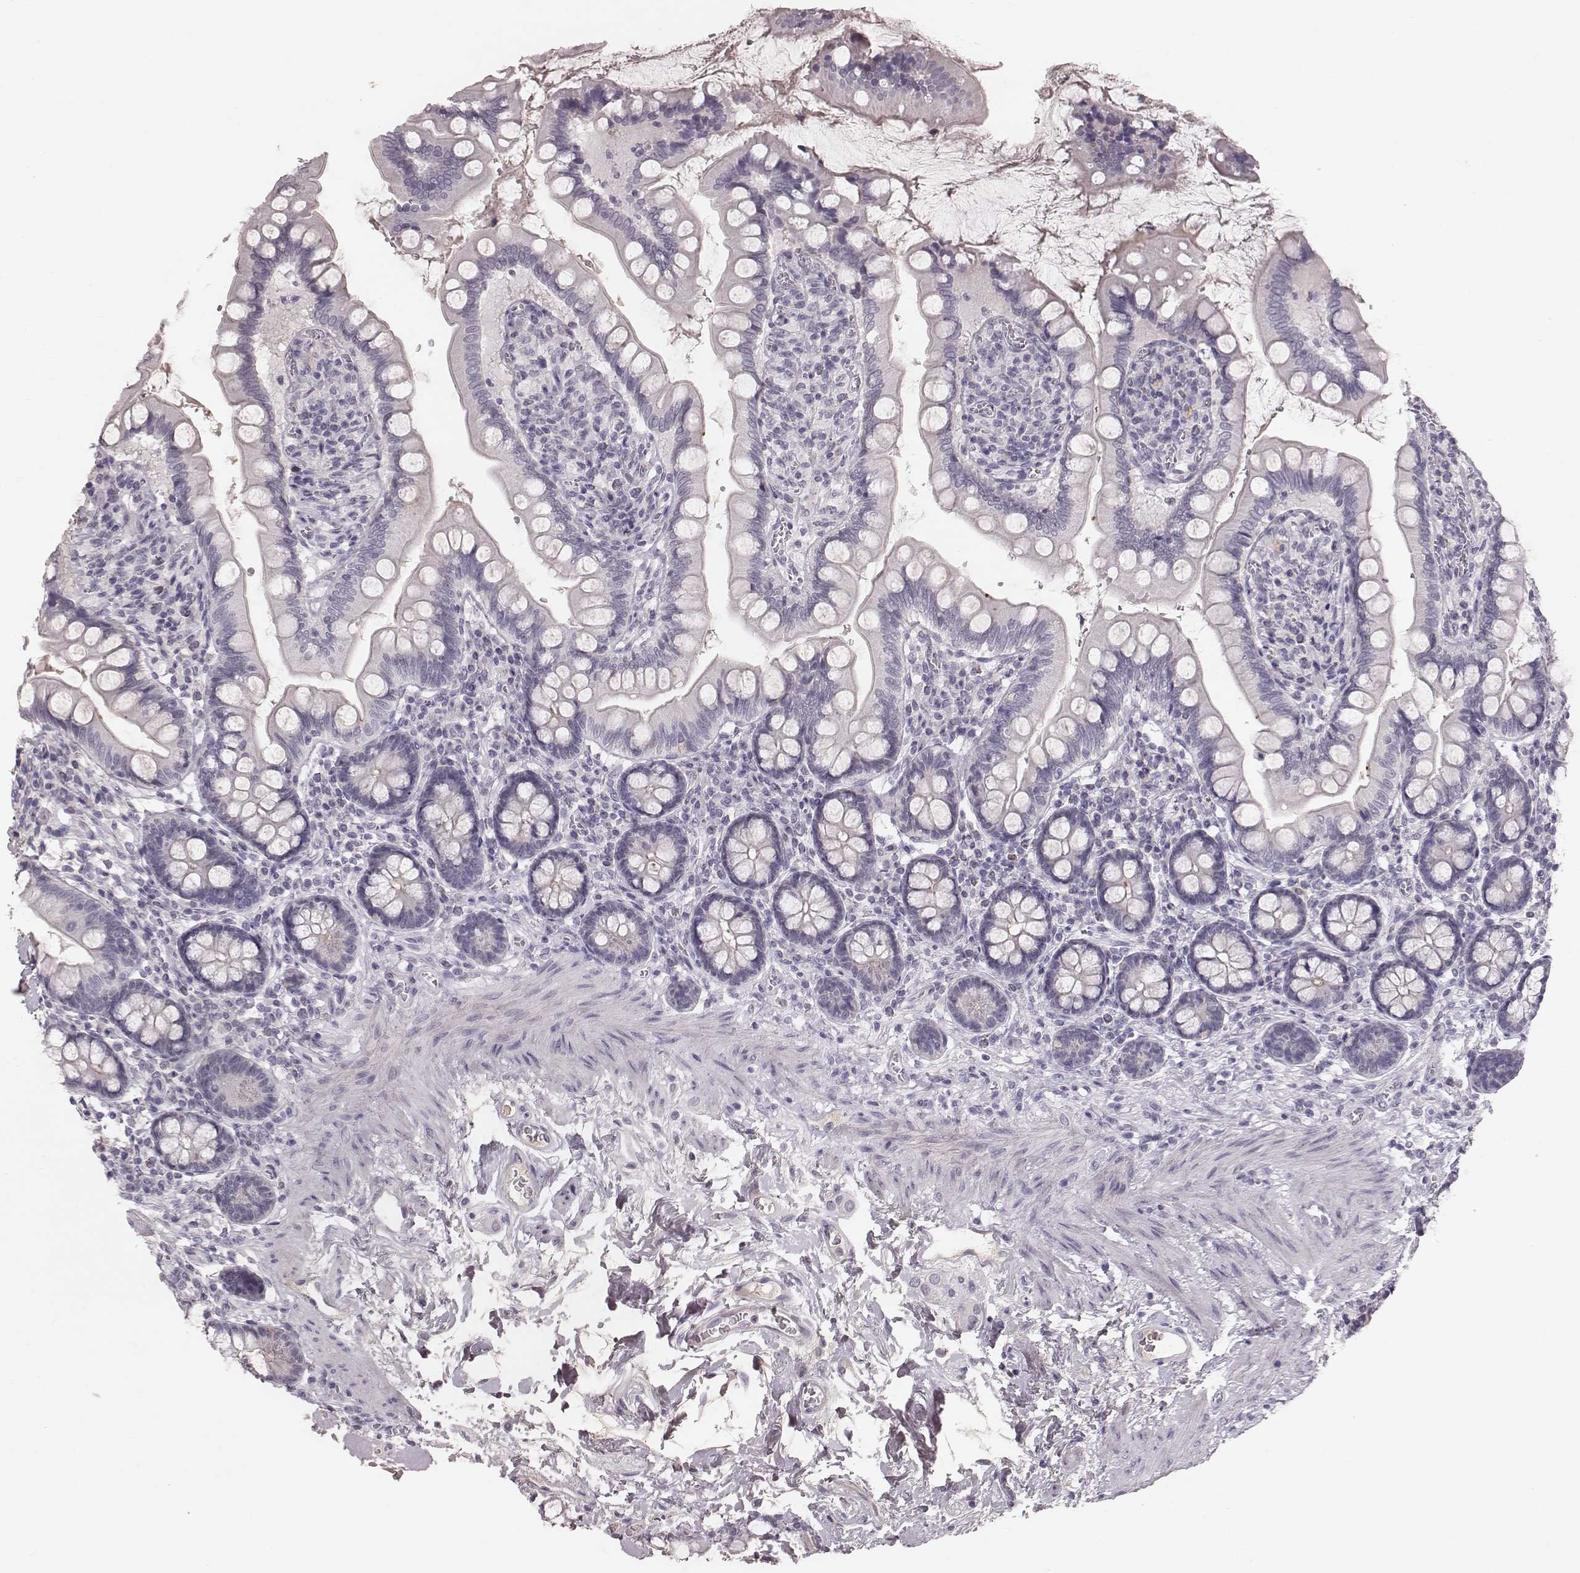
{"staining": {"intensity": "negative", "quantity": "none", "location": "none"}, "tissue": "small intestine", "cell_type": "Glandular cells", "image_type": "normal", "snomed": [{"axis": "morphology", "description": "Normal tissue, NOS"}, {"axis": "topography", "description": "Small intestine"}], "caption": "IHC photomicrograph of normal small intestine stained for a protein (brown), which reveals no expression in glandular cells. (DAB (3,3'-diaminobenzidine) immunohistochemistry (IHC) visualized using brightfield microscopy, high magnification).", "gene": "CFTR", "patient": {"sex": "female", "age": 56}}